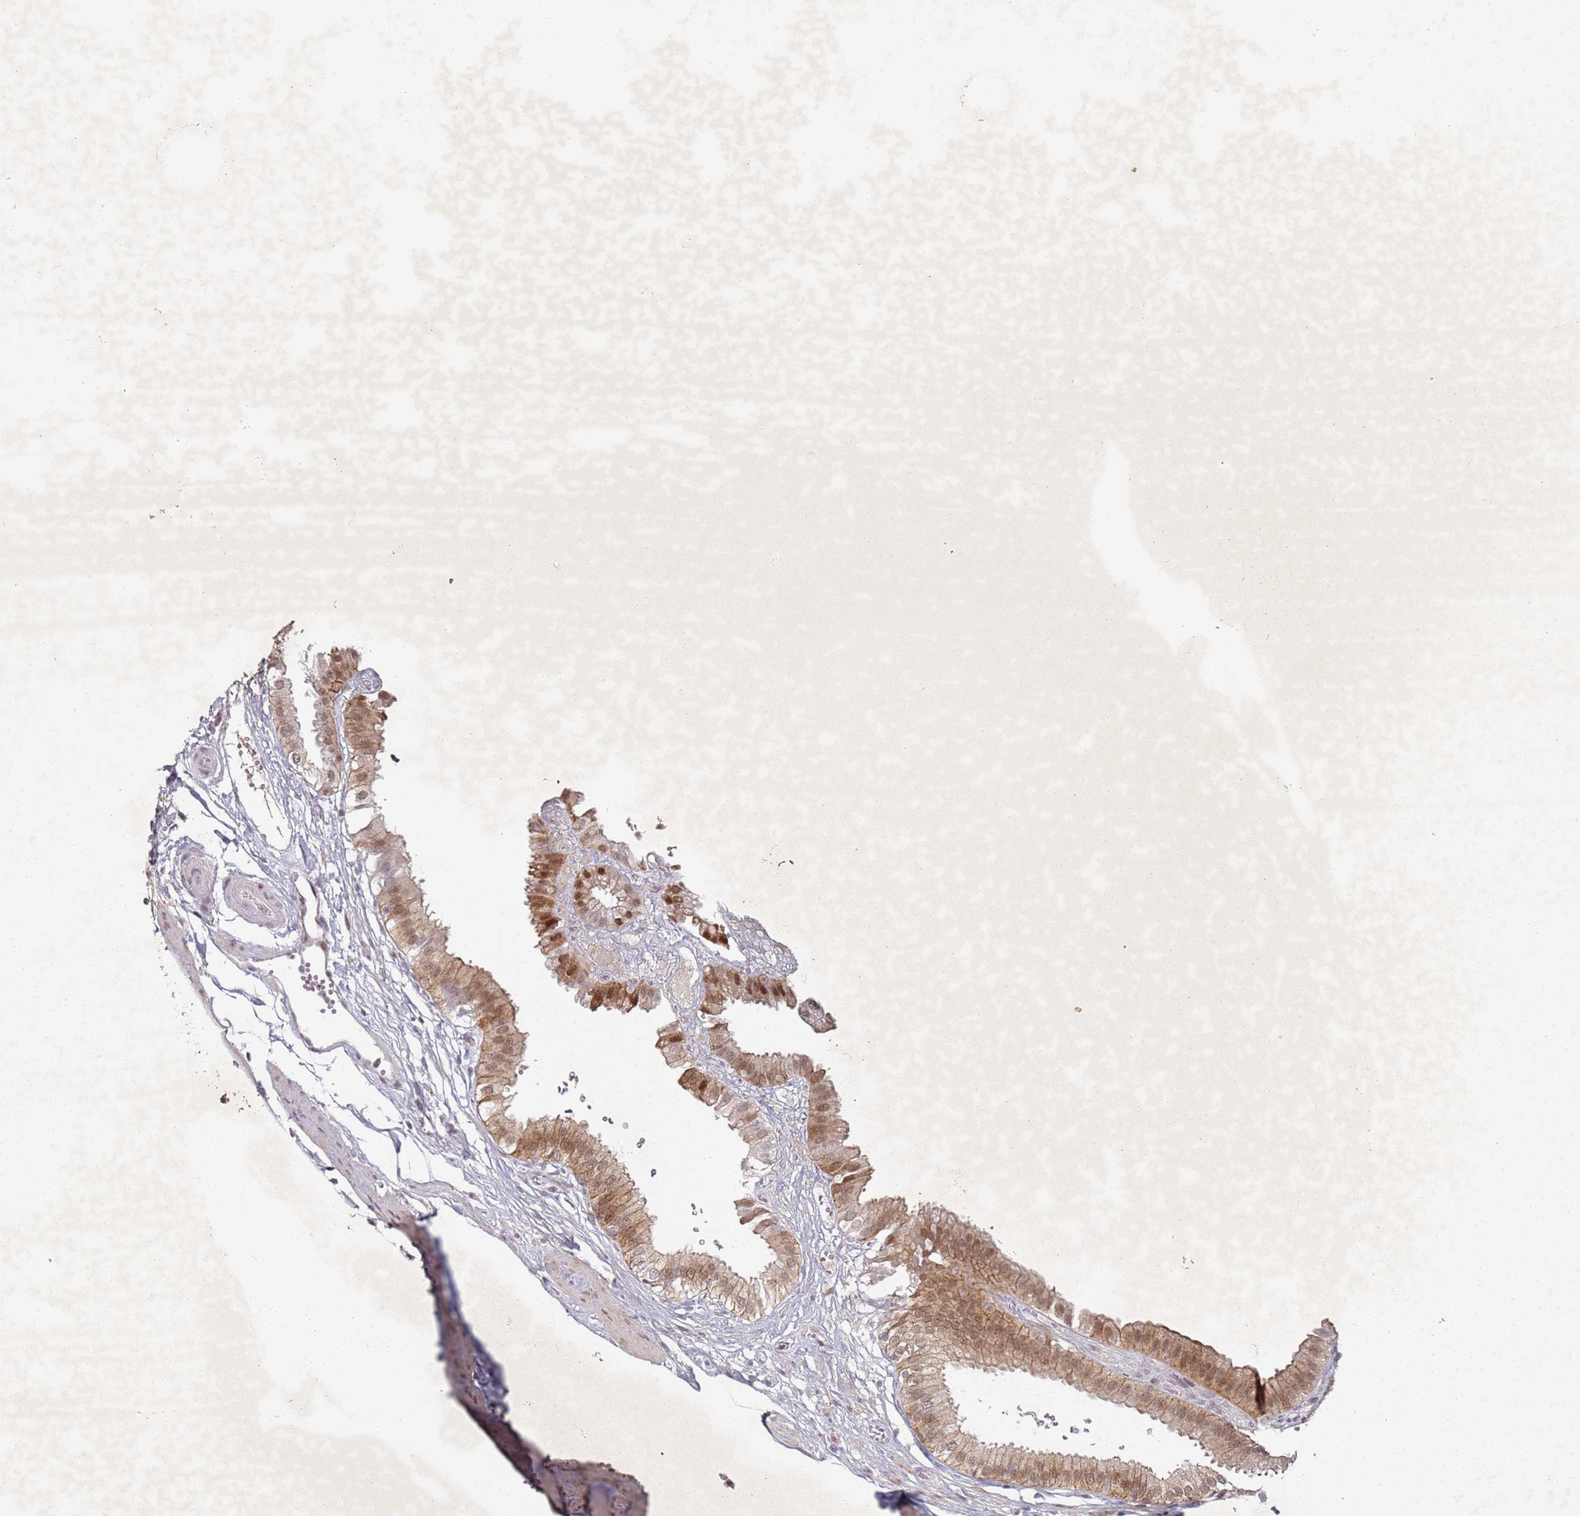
{"staining": {"intensity": "moderate", "quantity": ">75%", "location": "cytoplasmic/membranous,nuclear"}, "tissue": "gallbladder", "cell_type": "Glandular cells", "image_type": "normal", "snomed": [{"axis": "morphology", "description": "Normal tissue, NOS"}, {"axis": "topography", "description": "Gallbladder"}], "caption": "Immunohistochemistry (IHC) photomicrograph of unremarkable gallbladder: gallbladder stained using immunohistochemistry (IHC) reveals medium levels of moderate protein expression localized specifically in the cytoplasmic/membranous,nuclear of glandular cells, appearing as a cytoplasmic/membranous,nuclear brown color.", "gene": "ATF6B", "patient": {"sex": "female", "age": 61}}